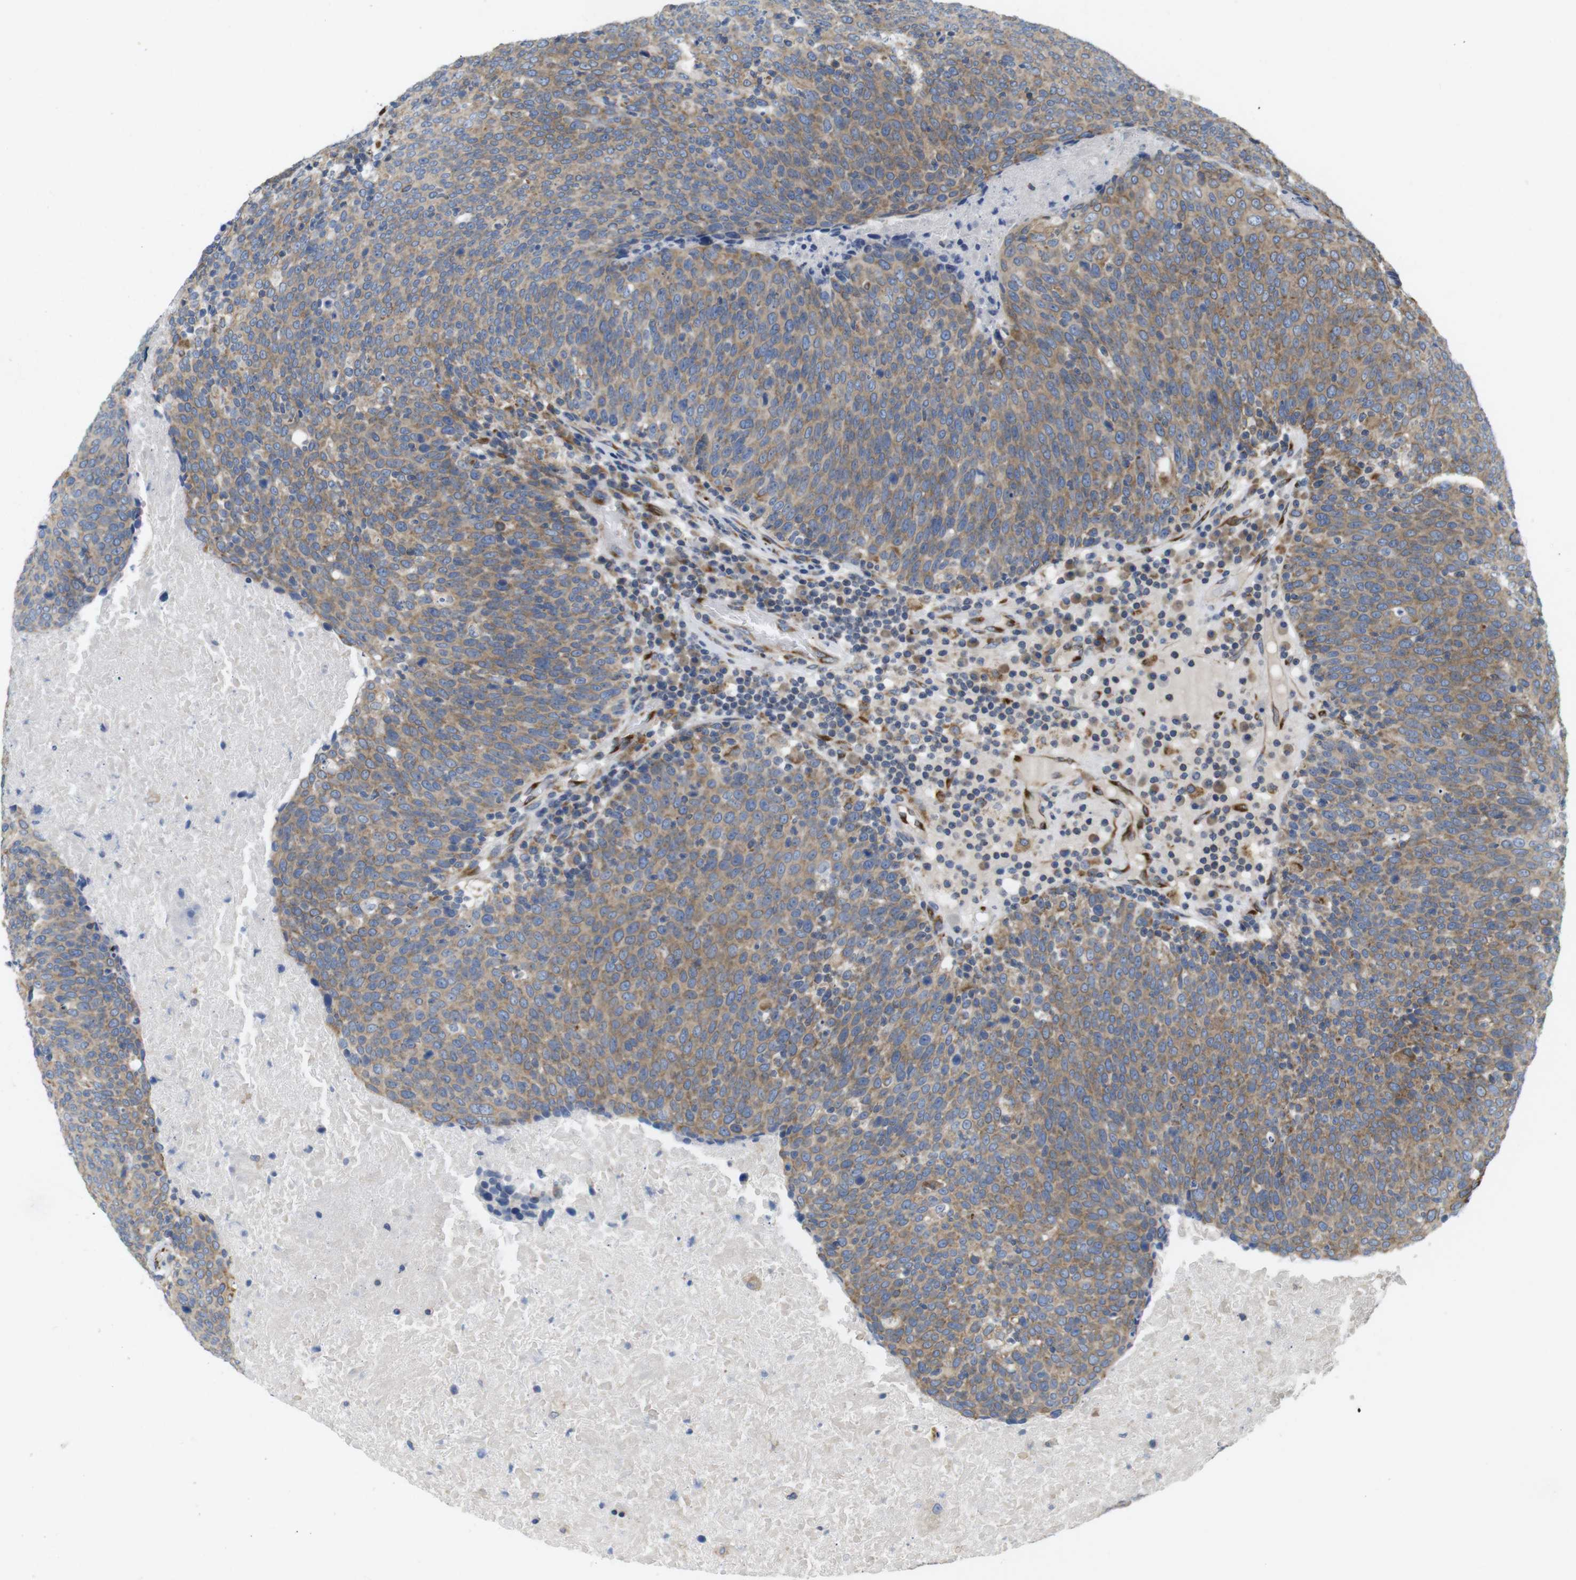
{"staining": {"intensity": "moderate", "quantity": "25%-75%", "location": "cytoplasmic/membranous"}, "tissue": "head and neck cancer", "cell_type": "Tumor cells", "image_type": "cancer", "snomed": [{"axis": "morphology", "description": "Squamous cell carcinoma, NOS"}, {"axis": "morphology", "description": "Squamous cell carcinoma, metastatic, NOS"}, {"axis": "topography", "description": "Lymph node"}, {"axis": "topography", "description": "Head-Neck"}], "caption": "Head and neck squamous cell carcinoma stained with a brown dye reveals moderate cytoplasmic/membranous positive expression in about 25%-75% of tumor cells.", "gene": "PCNX2", "patient": {"sex": "male", "age": 62}}